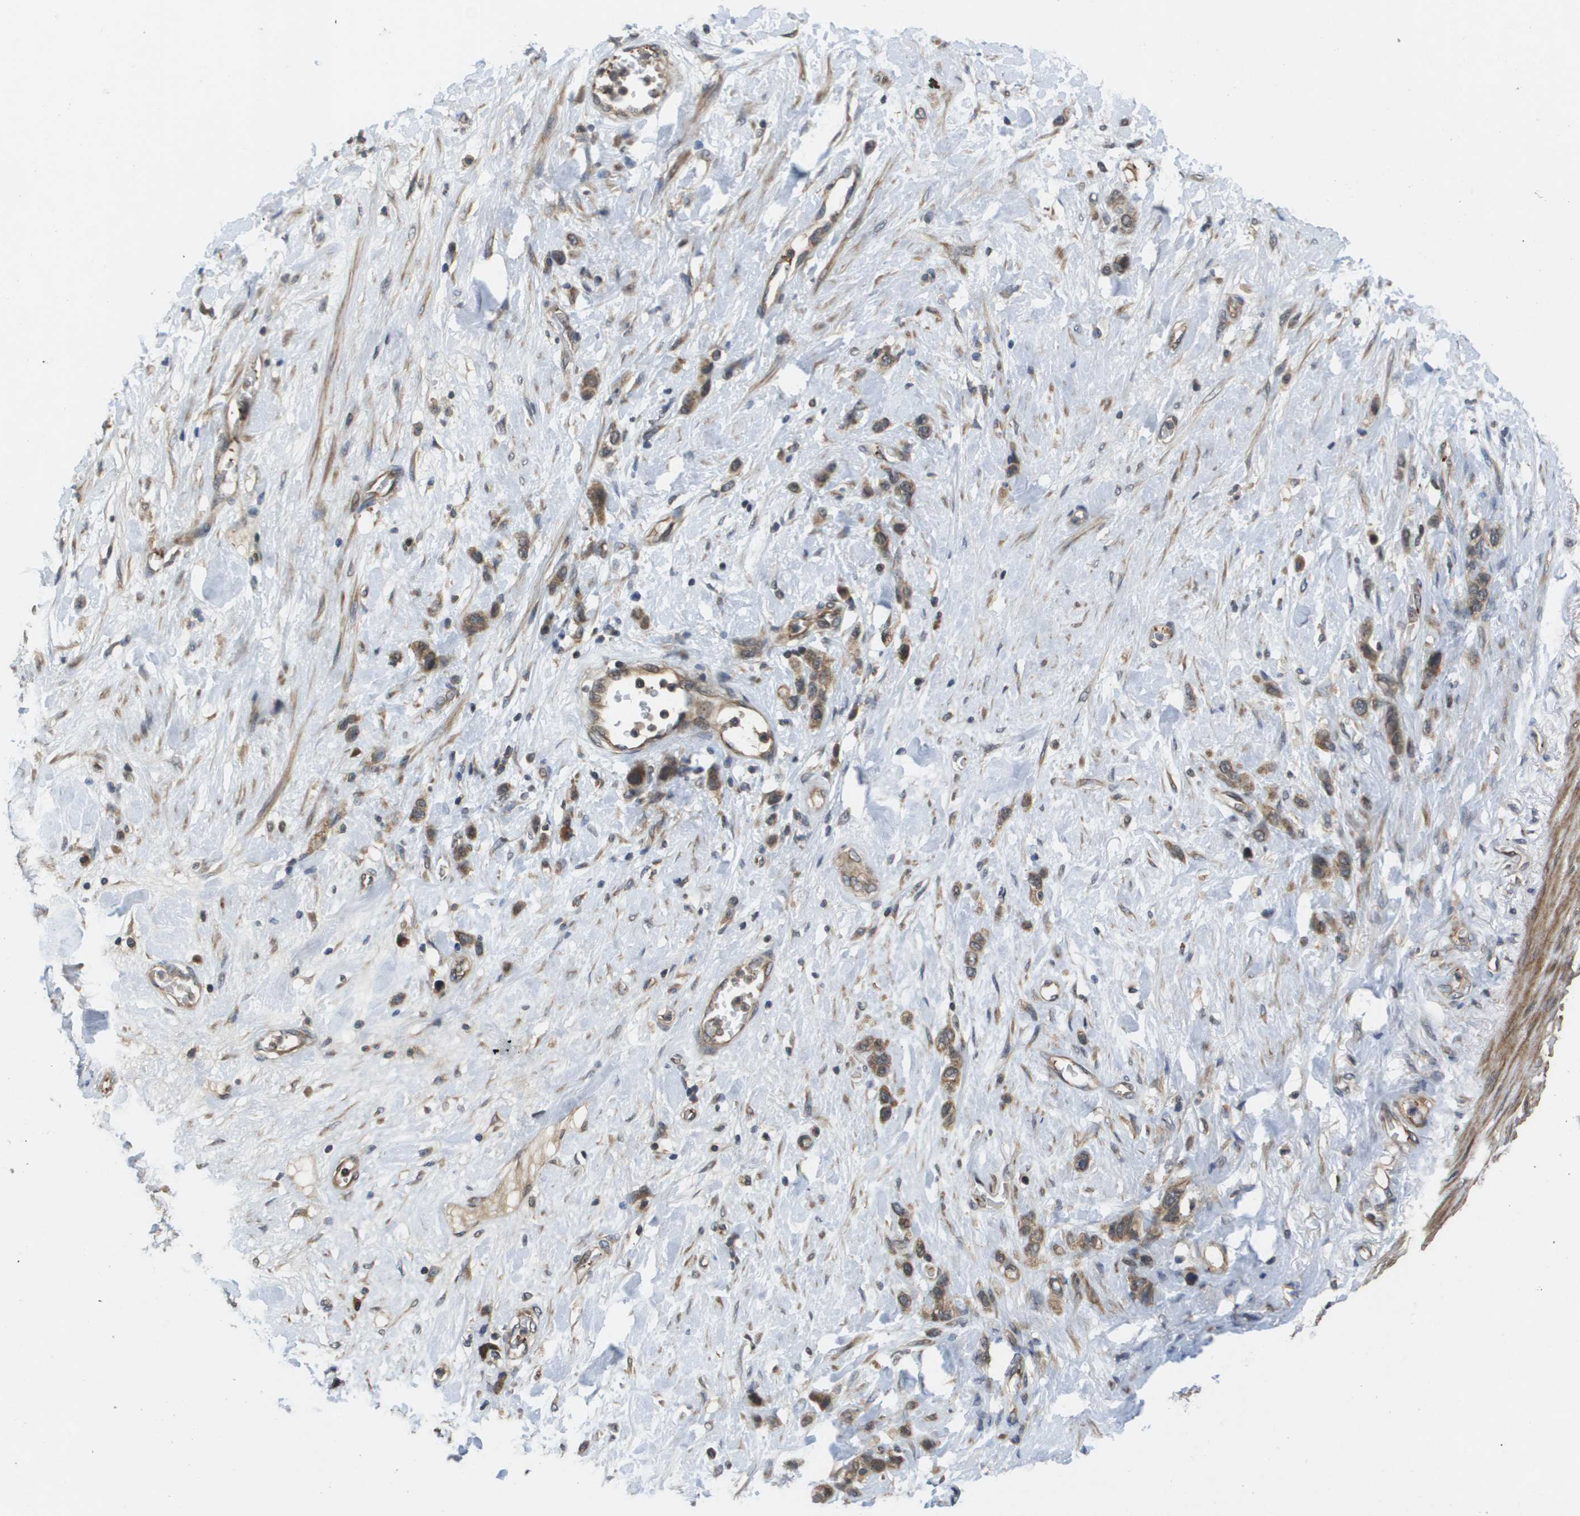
{"staining": {"intensity": "moderate", "quantity": ">75%", "location": "cytoplasmic/membranous"}, "tissue": "stomach cancer", "cell_type": "Tumor cells", "image_type": "cancer", "snomed": [{"axis": "morphology", "description": "Adenocarcinoma, NOS"}, {"axis": "morphology", "description": "Adenocarcinoma, High grade"}, {"axis": "topography", "description": "Stomach, upper"}, {"axis": "topography", "description": "Stomach, lower"}], "caption": "Stomach cancer (adenocarcinoma) stained for a protein demonstrates moderate cytoplasmic/membranous positivity in tumor cells.", "gene": "RBM38", "patient": {"sex": "female", "age": 65}}